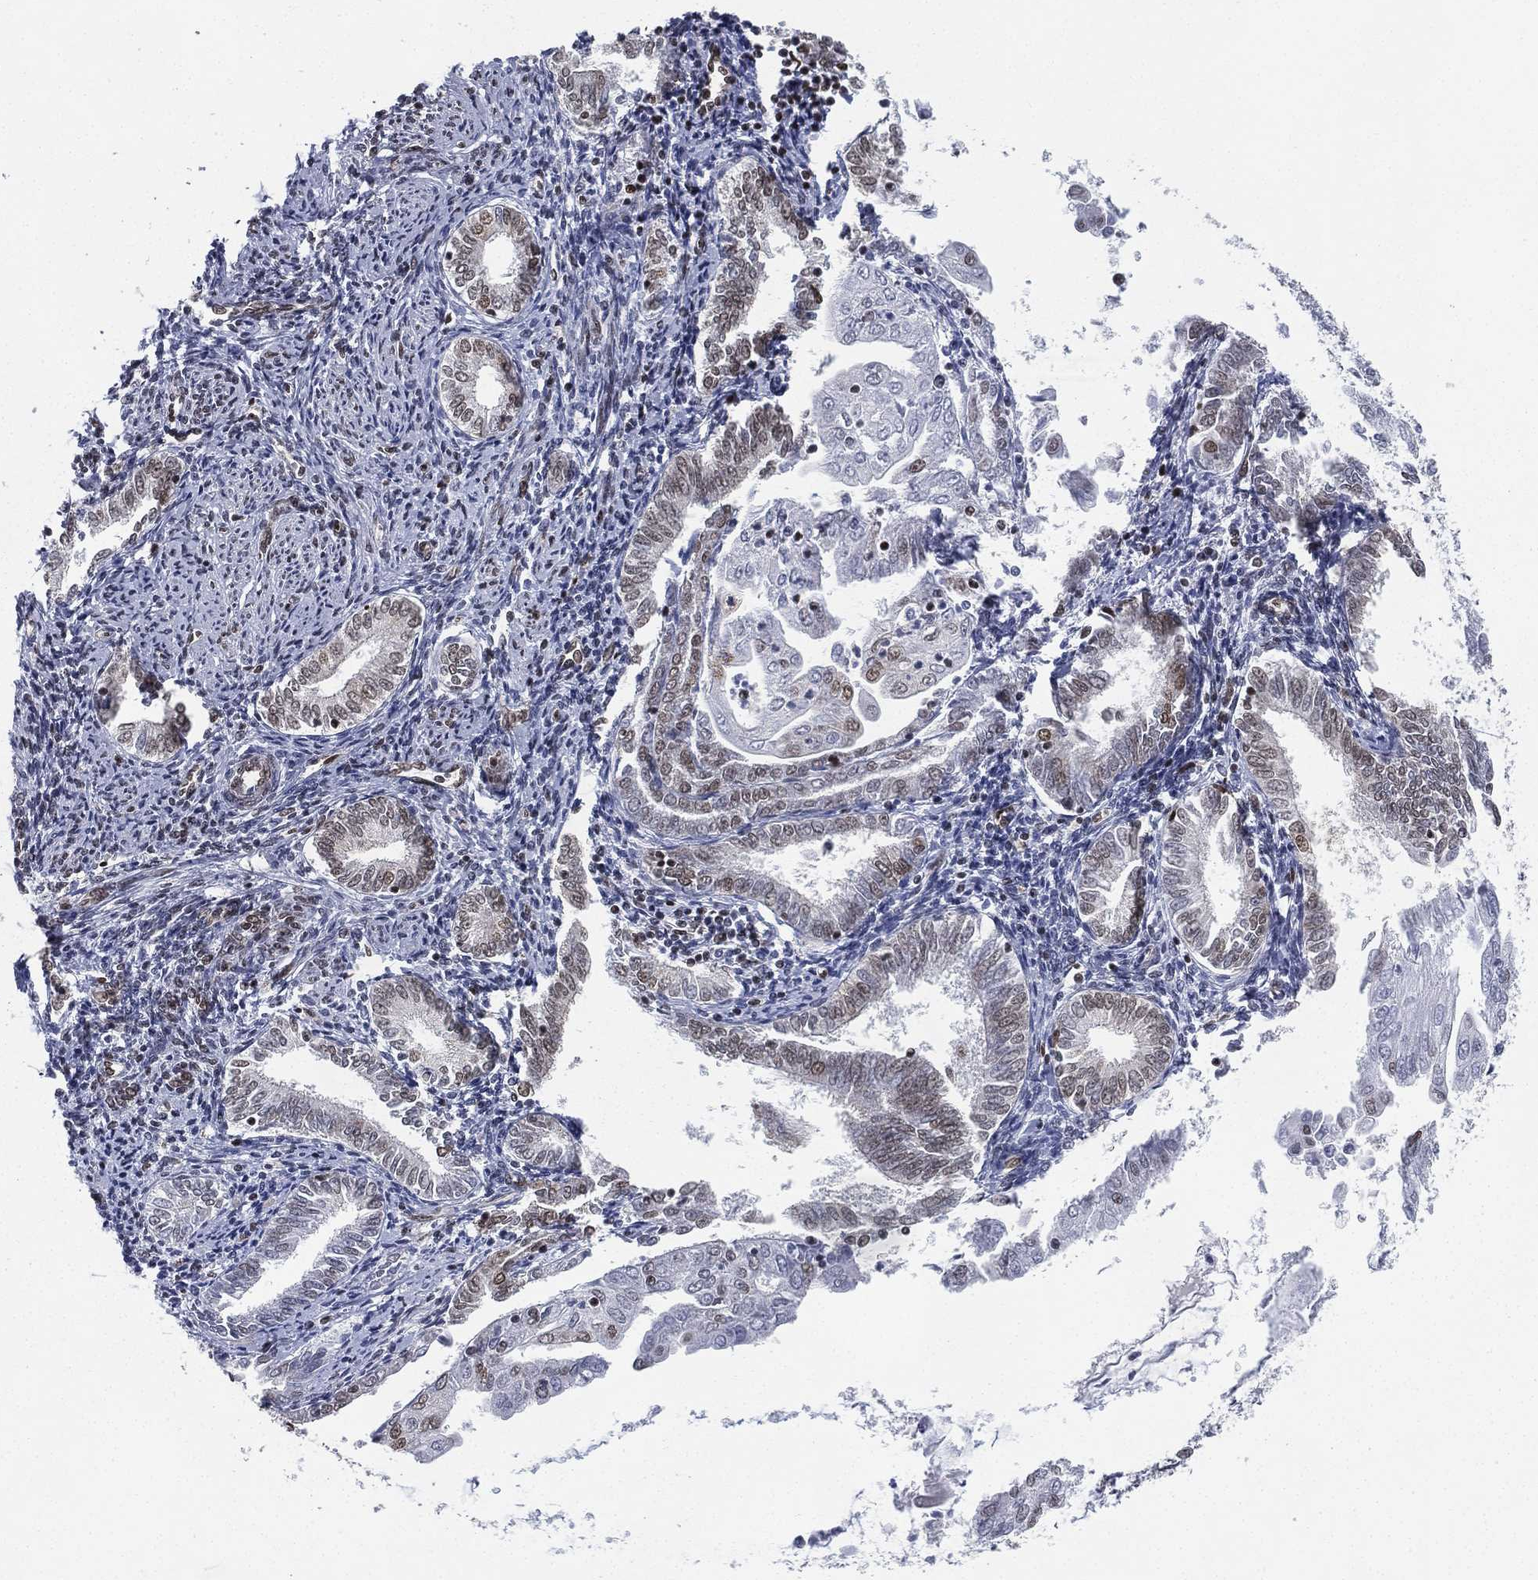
{"staining": {"intensity": "moderate", "quantity": "25%-75%", "location": "nuclear"}, "tissue": "endometrial cancer", "cell_type": "Tumor cells", "image_type": "cancer", "snomed": [{"axis": "morphology", "description": "Adenocarcinoma, NOS"}, {"axis": "topography", "description": "Endometrium"}], "caption": "Tumor cells exhibit medium levels of moderate nuclear positivity in about 25%-75% of cells in endometrial cancer (adenocarcinoma).", "gene": "FUBP3", "patient": {"sex": "female", "age": 56}}